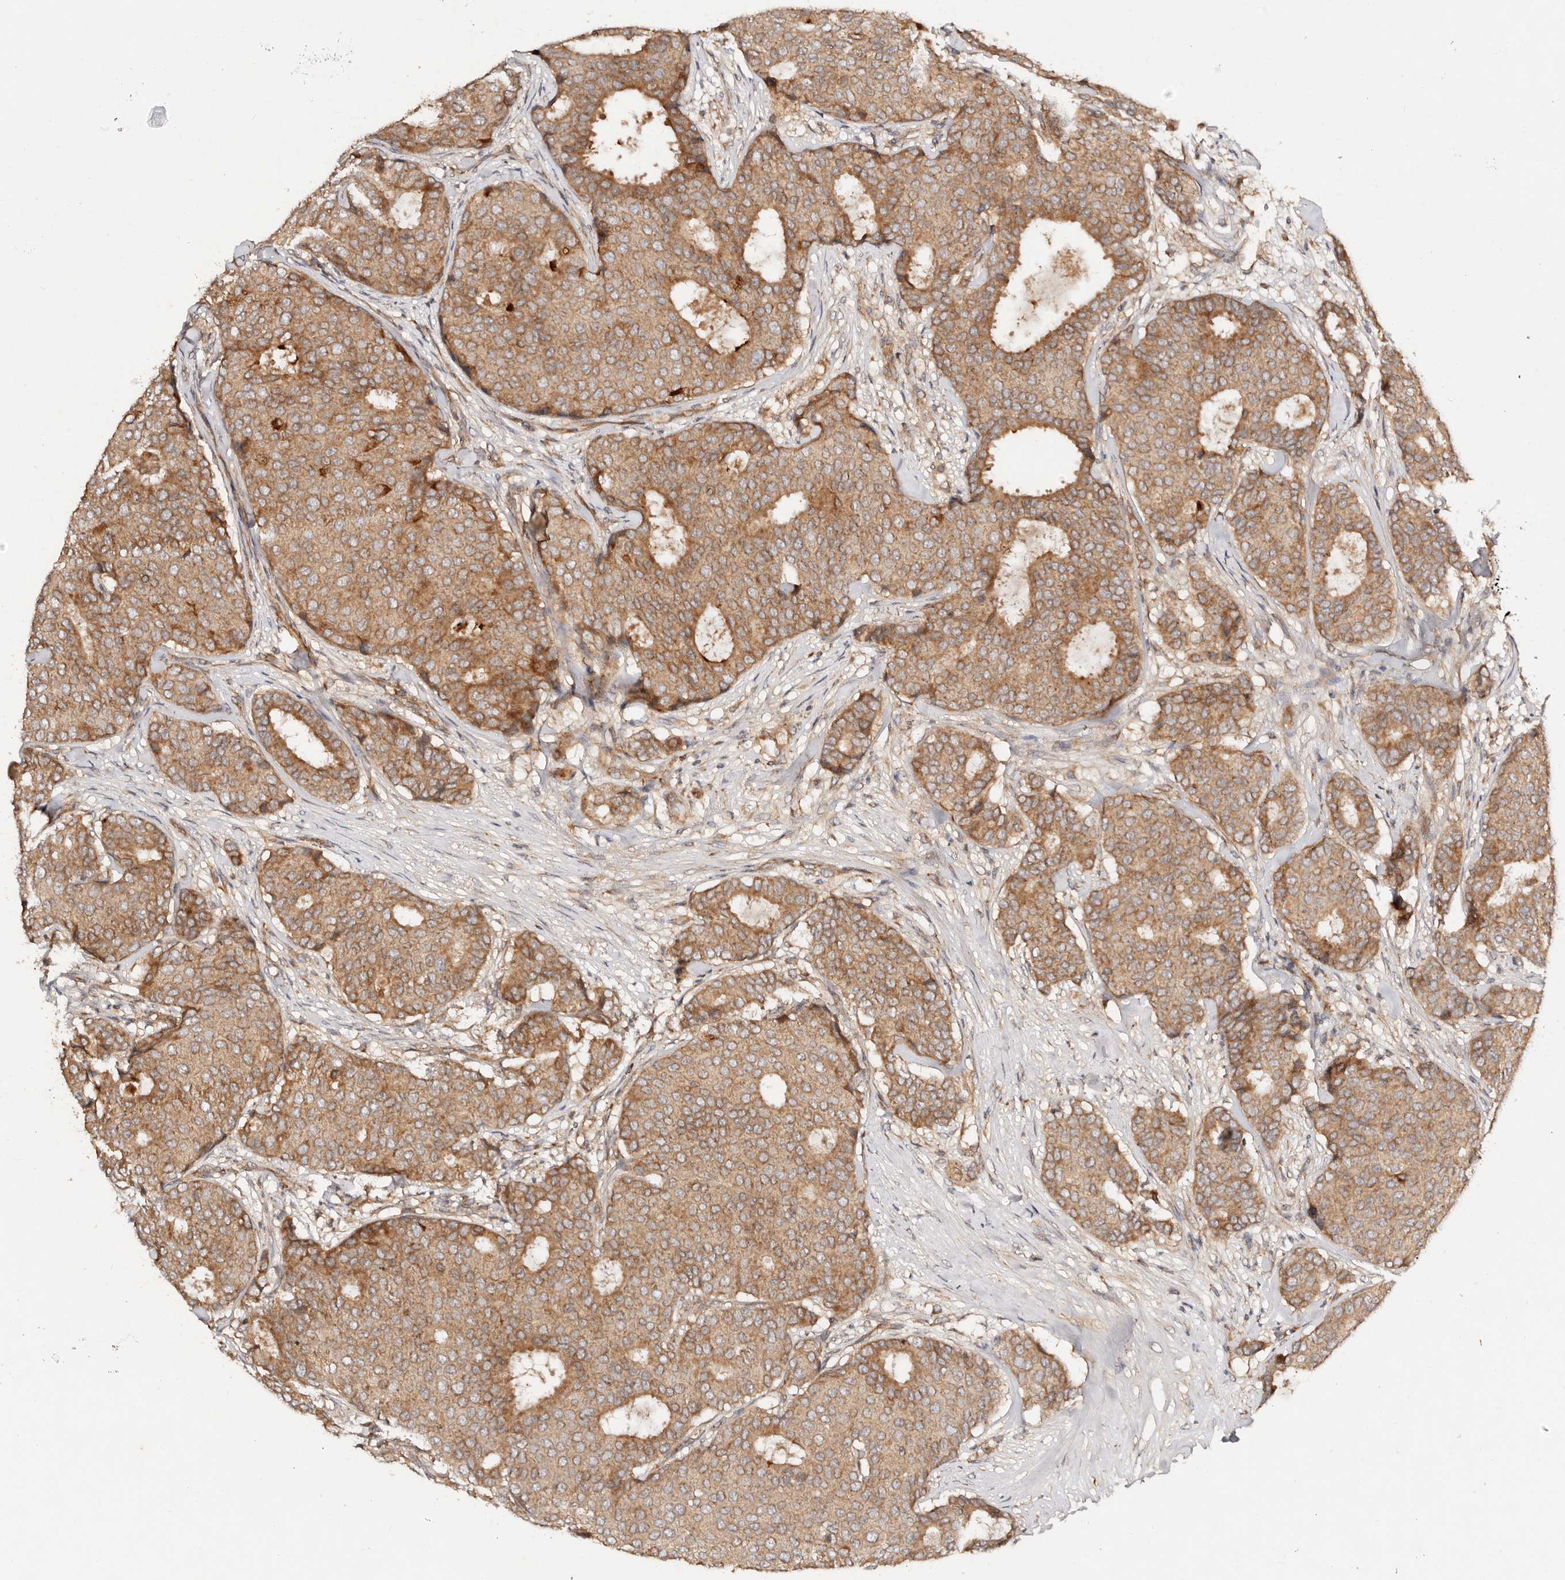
{"staining": {"intensity": "moderate", "quantity": ">75%", "location": "cytoplasmic/membranous"}, "tissue": "breast cancer", "cell_type": "Tumor cells", "image_type": "cancer", "snomed": [{"axis": "morphology", "description": "Duct carcinoma"}, {"axis": "topography", "description": "Breast"}], "caption": "An immunohistochemistry (IHC) micrograph of neoplastic tissue is shown. Protein staining in brown highlights moderate cytoplasmic/membranous positivity in intraductal carcinoma (breast) within tumor cells.", "gene": "DENND11", "patient": {"sex": "female", "age": 75}}